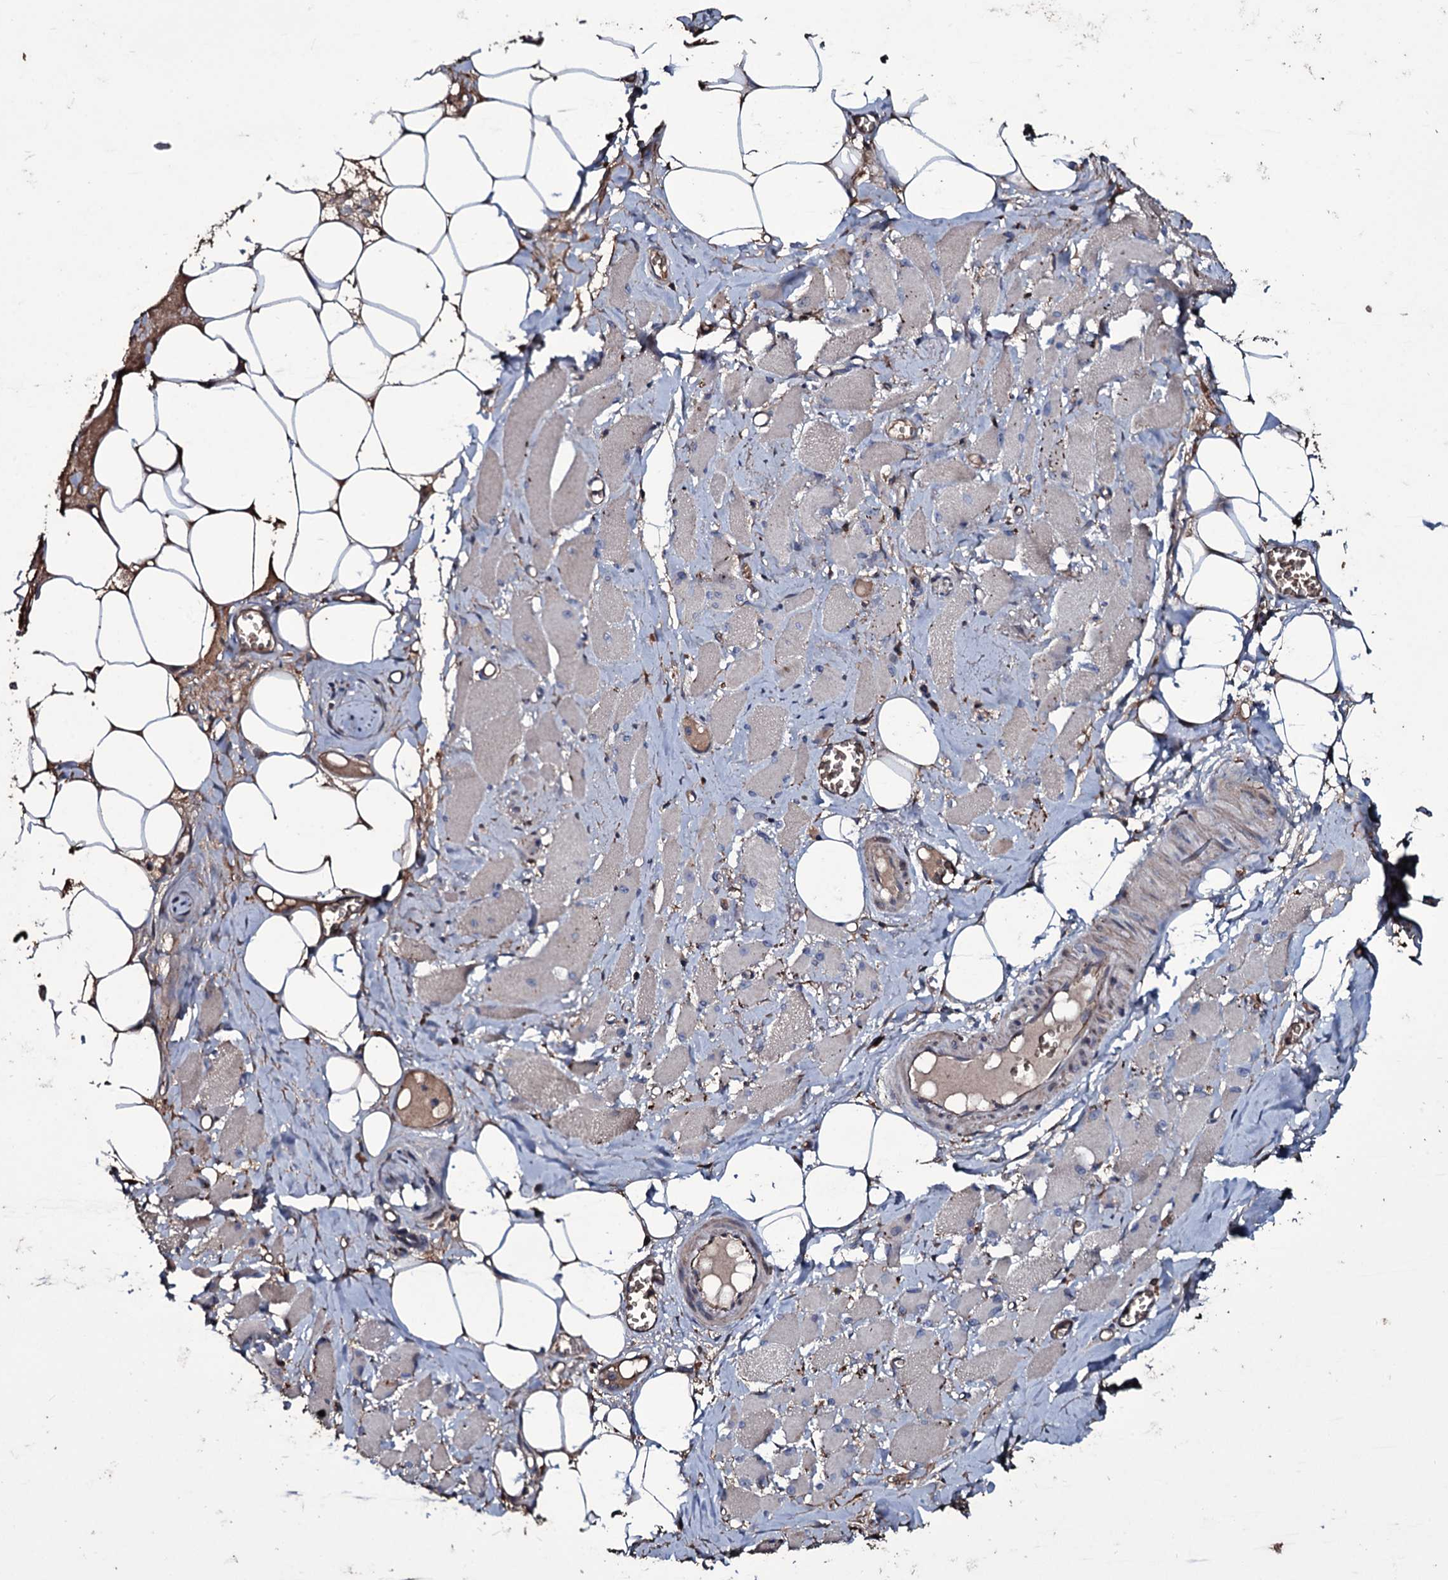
{"staining": {"intensity": "moderate", "quantity": ">75%", "location": "cytoplasmic/membranous"}, "tissue": "skeletal muscle", "cell_type": "Myocytes", "image_type": "normal", "snomed": [{"axis": "morphology", "description": "Normal tissue, NOS"}, {"axis": "morphology", "description": "Basal cell carcinoma"}, {"axis": "topography", "description": "Skeletal muscle"}], "caption": "Brown immunohistochemical staining in benign skeletal muscle demonstrates moderate cytoplasmic/membranous expression in approximately >75% of myocytes.", "gene": "ZSWIM8", "patient": {"sex": "female", "age": 64}}